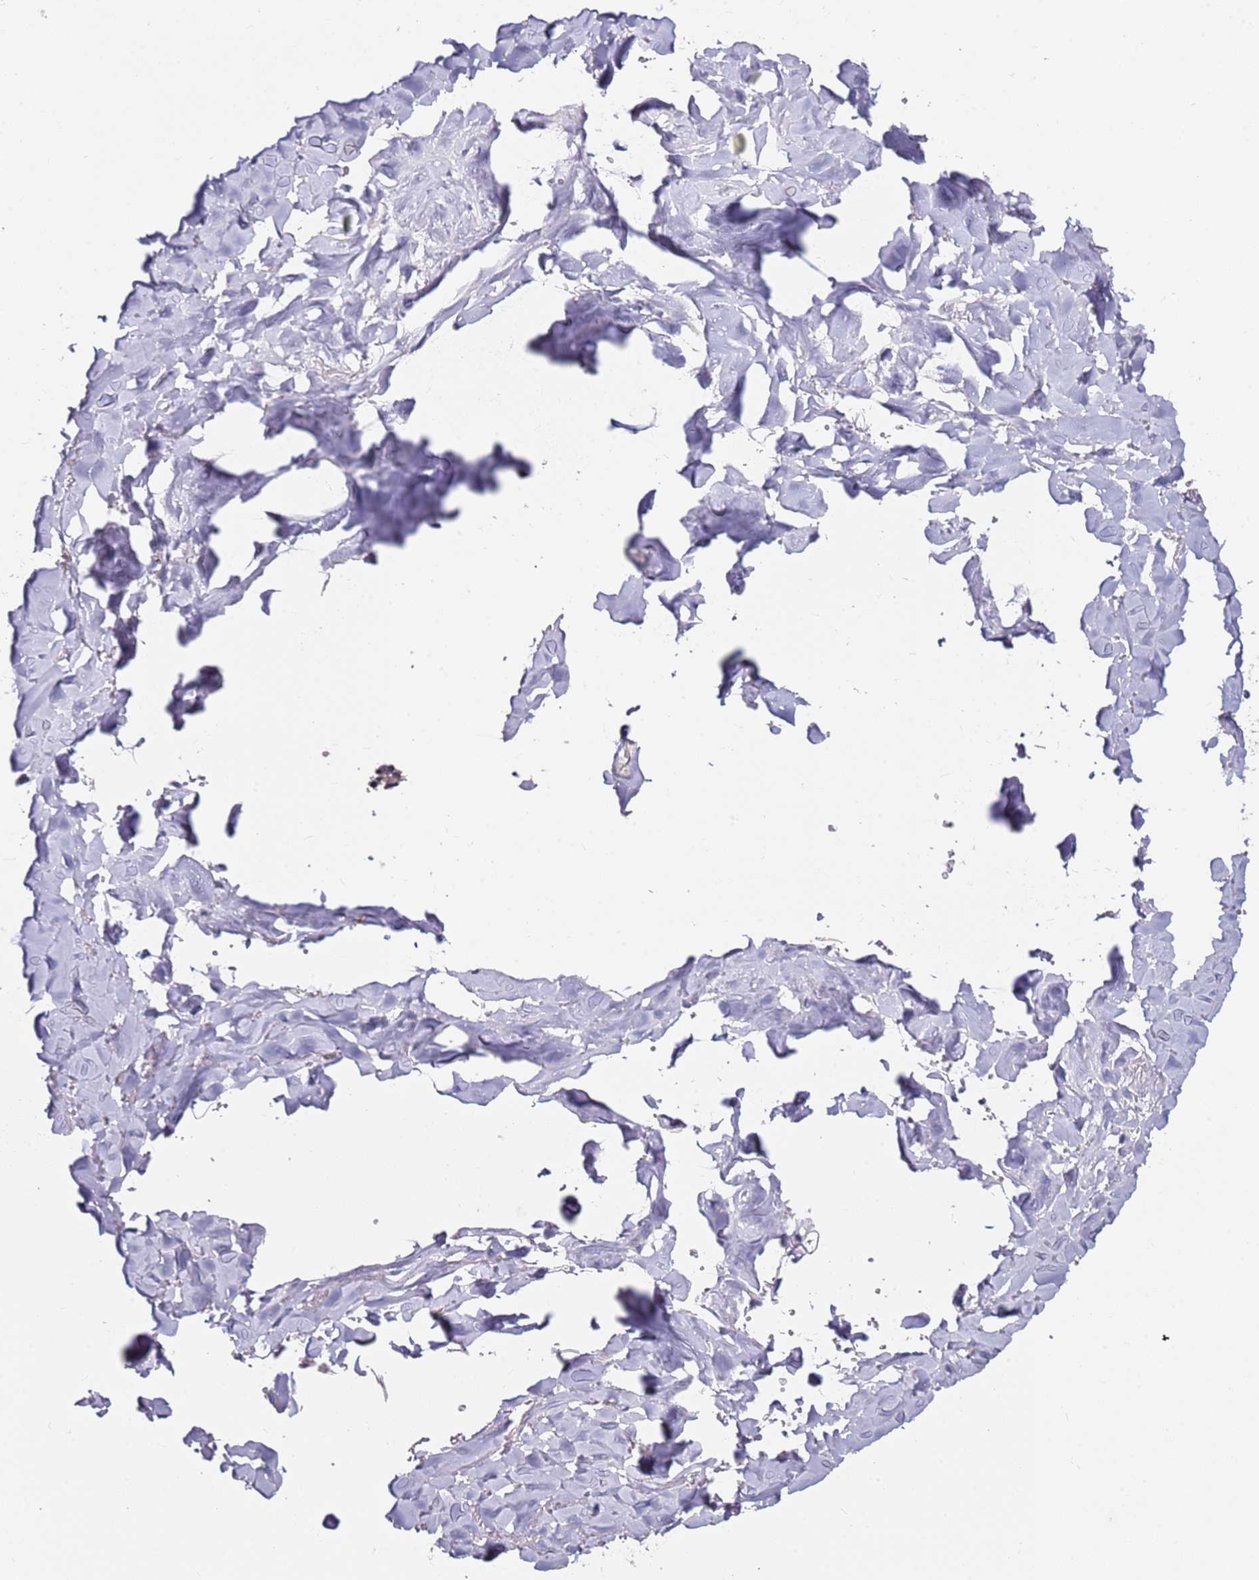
{"staining": {"intensity": "negative", "quantity": "none", "location": "none"}, "tissue": "adipose tissue", "cell_type": "Adipocytes", "image_type": "normal", "snomed": [{"axis": "morphology", "description": "Normal tissue, NOS"}, {"axis": "topography", "description": "Salivary gland"}, {"axis": "topography", "description": "Peripheral nerve tissue"}], "caption": "This micrograph is of normal adipose tissue stained with immunohistochemistry (IHC) to label a protein in brown with the nuclei are counter-stained blue. There is no staining in adipocytes.", "gene": "FCF1", "patient": {"sex": "male", "age": 38}}